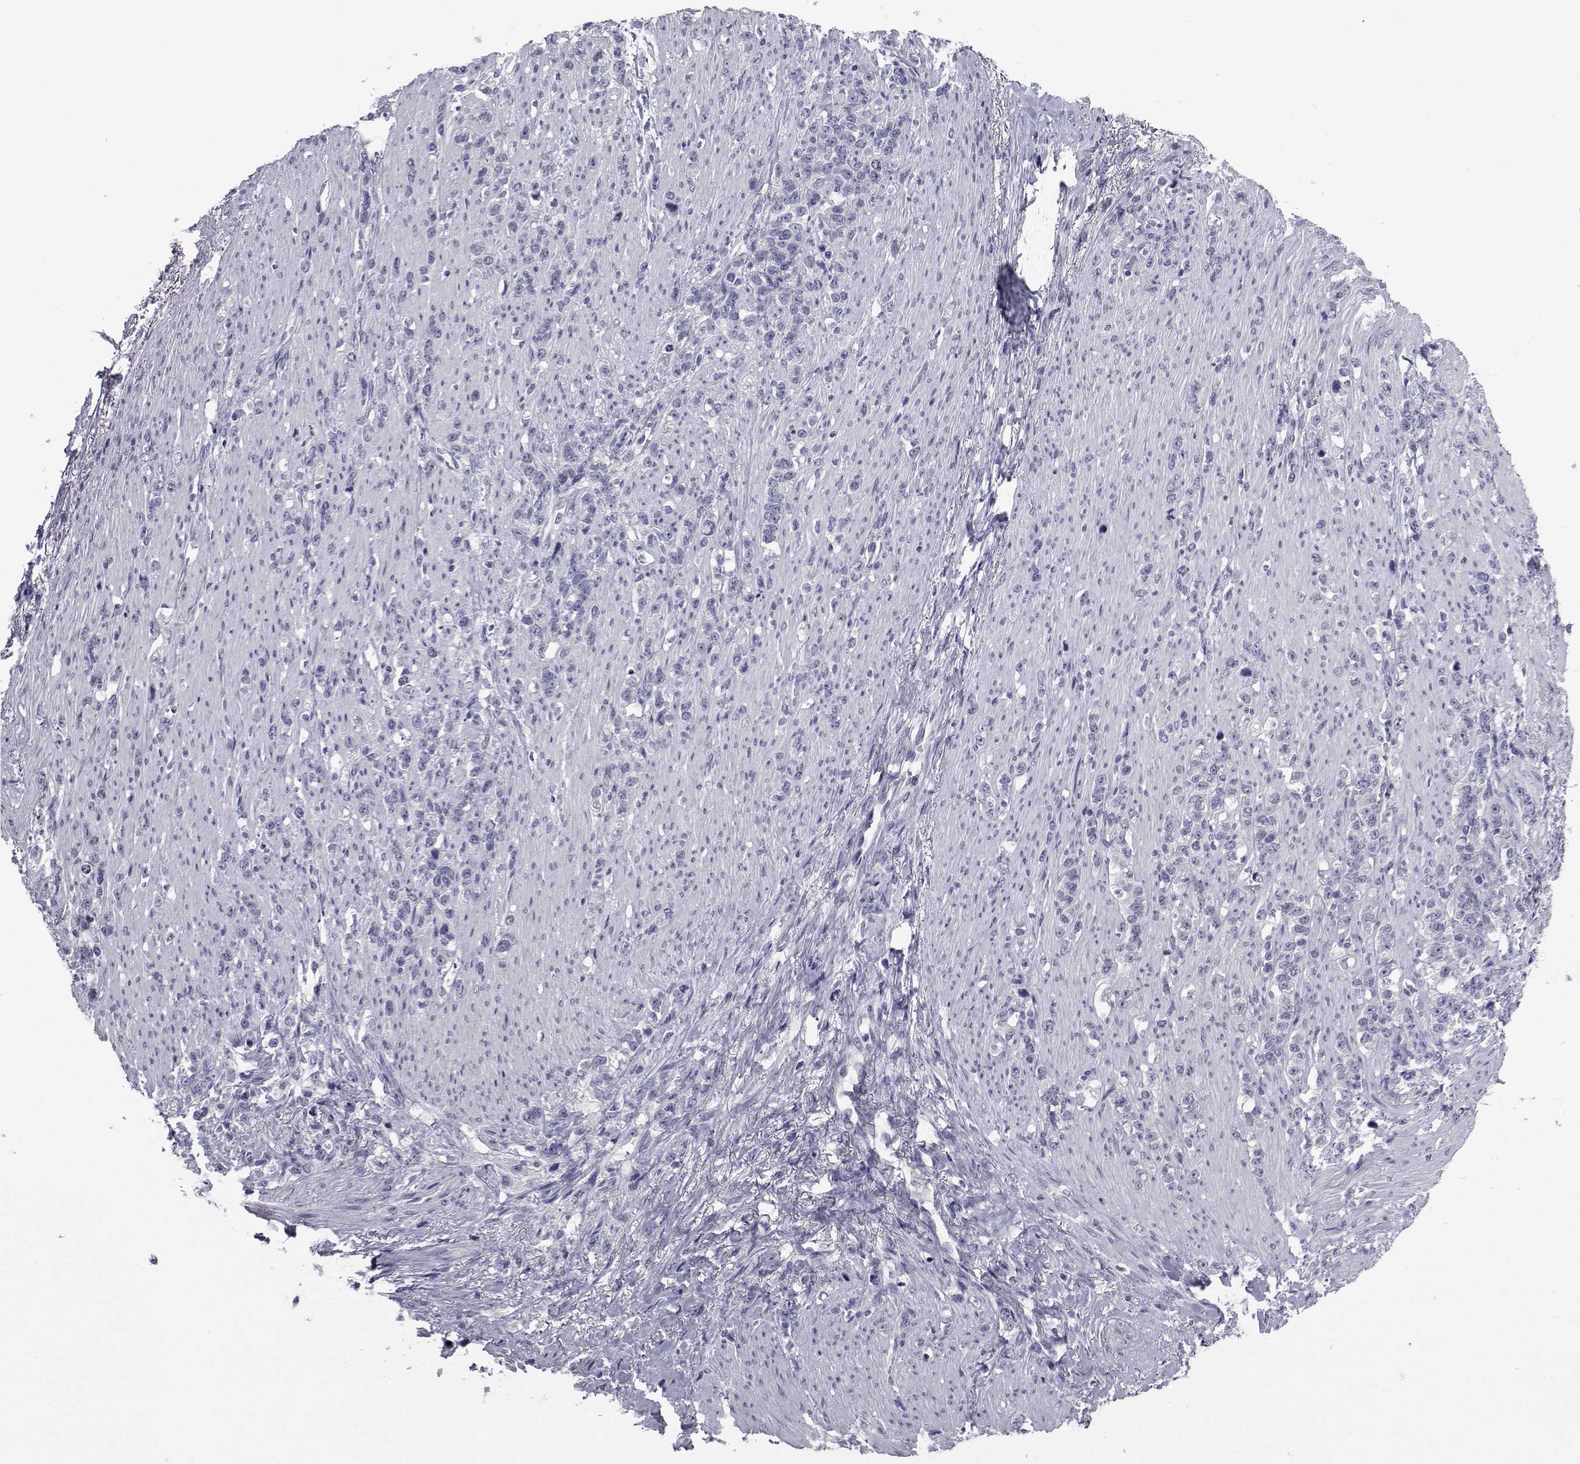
{"staining": {"intensity": "negative", "quantity": "none", "location": "none"}, "tissue": "stomach cancer", "cell_type": "Tumor cells", "image_type": "cancer", "snomed": [{"axis": "morphology", "description": "Adenocarcinoma, NOS"}, {"axis": "topography", "description": "Stomach, lower"}], "caption": "Immunohistochemistry photomicrograph of adenocarcinoma (stomach) stained for a protein (brown), which demonstrates no expression in tumor cells.", "gene": "CHRNA1", "patient": {"sex": "male", "age": 88}}